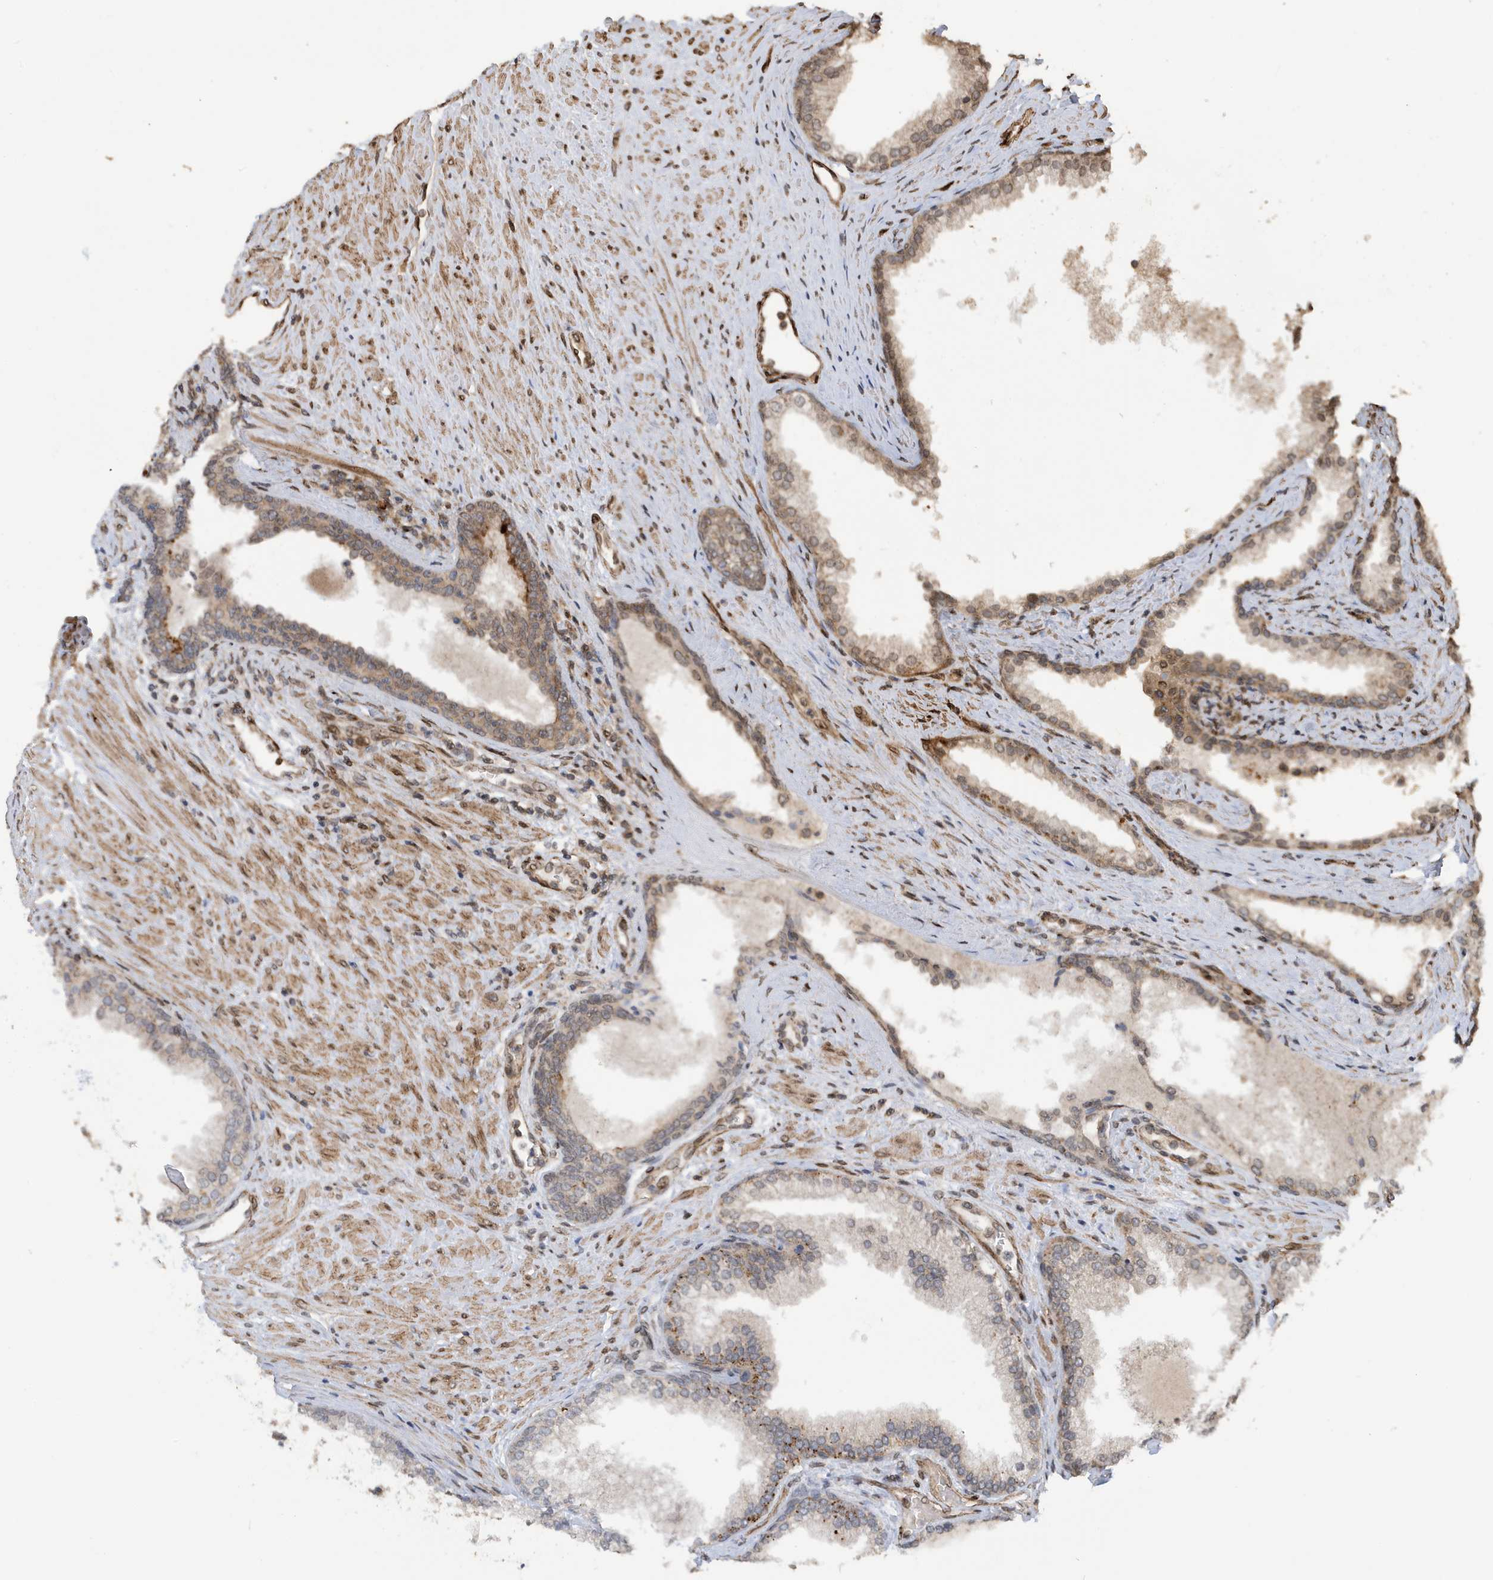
{"staining": {"intensity": "weak", "quantity": ">75%", "location": "cytoplasmic/membranous,nuclear"}, "tissue": "prostate", "cell_type": "Glandular cells", "image_type": "normal", "snomed": [{"axis": "morphology", "description": "Normal tissue, NOS"}, {"axis": "topography", "description": "Prostate"}], "caption": "An immunohistochemistry histopathology image of normal tissue is shown. Protein staining in brown labels weak cytoplasmic/membranous,nuclear positivity in prostate within glandular cells. The staining is performed using DAB brown chromogen to label protein expression. The nuclei are counter-stained blue using hematoxylin.", "gene": "DUSP18", "patient": {"sex": "male", "age": 76}}